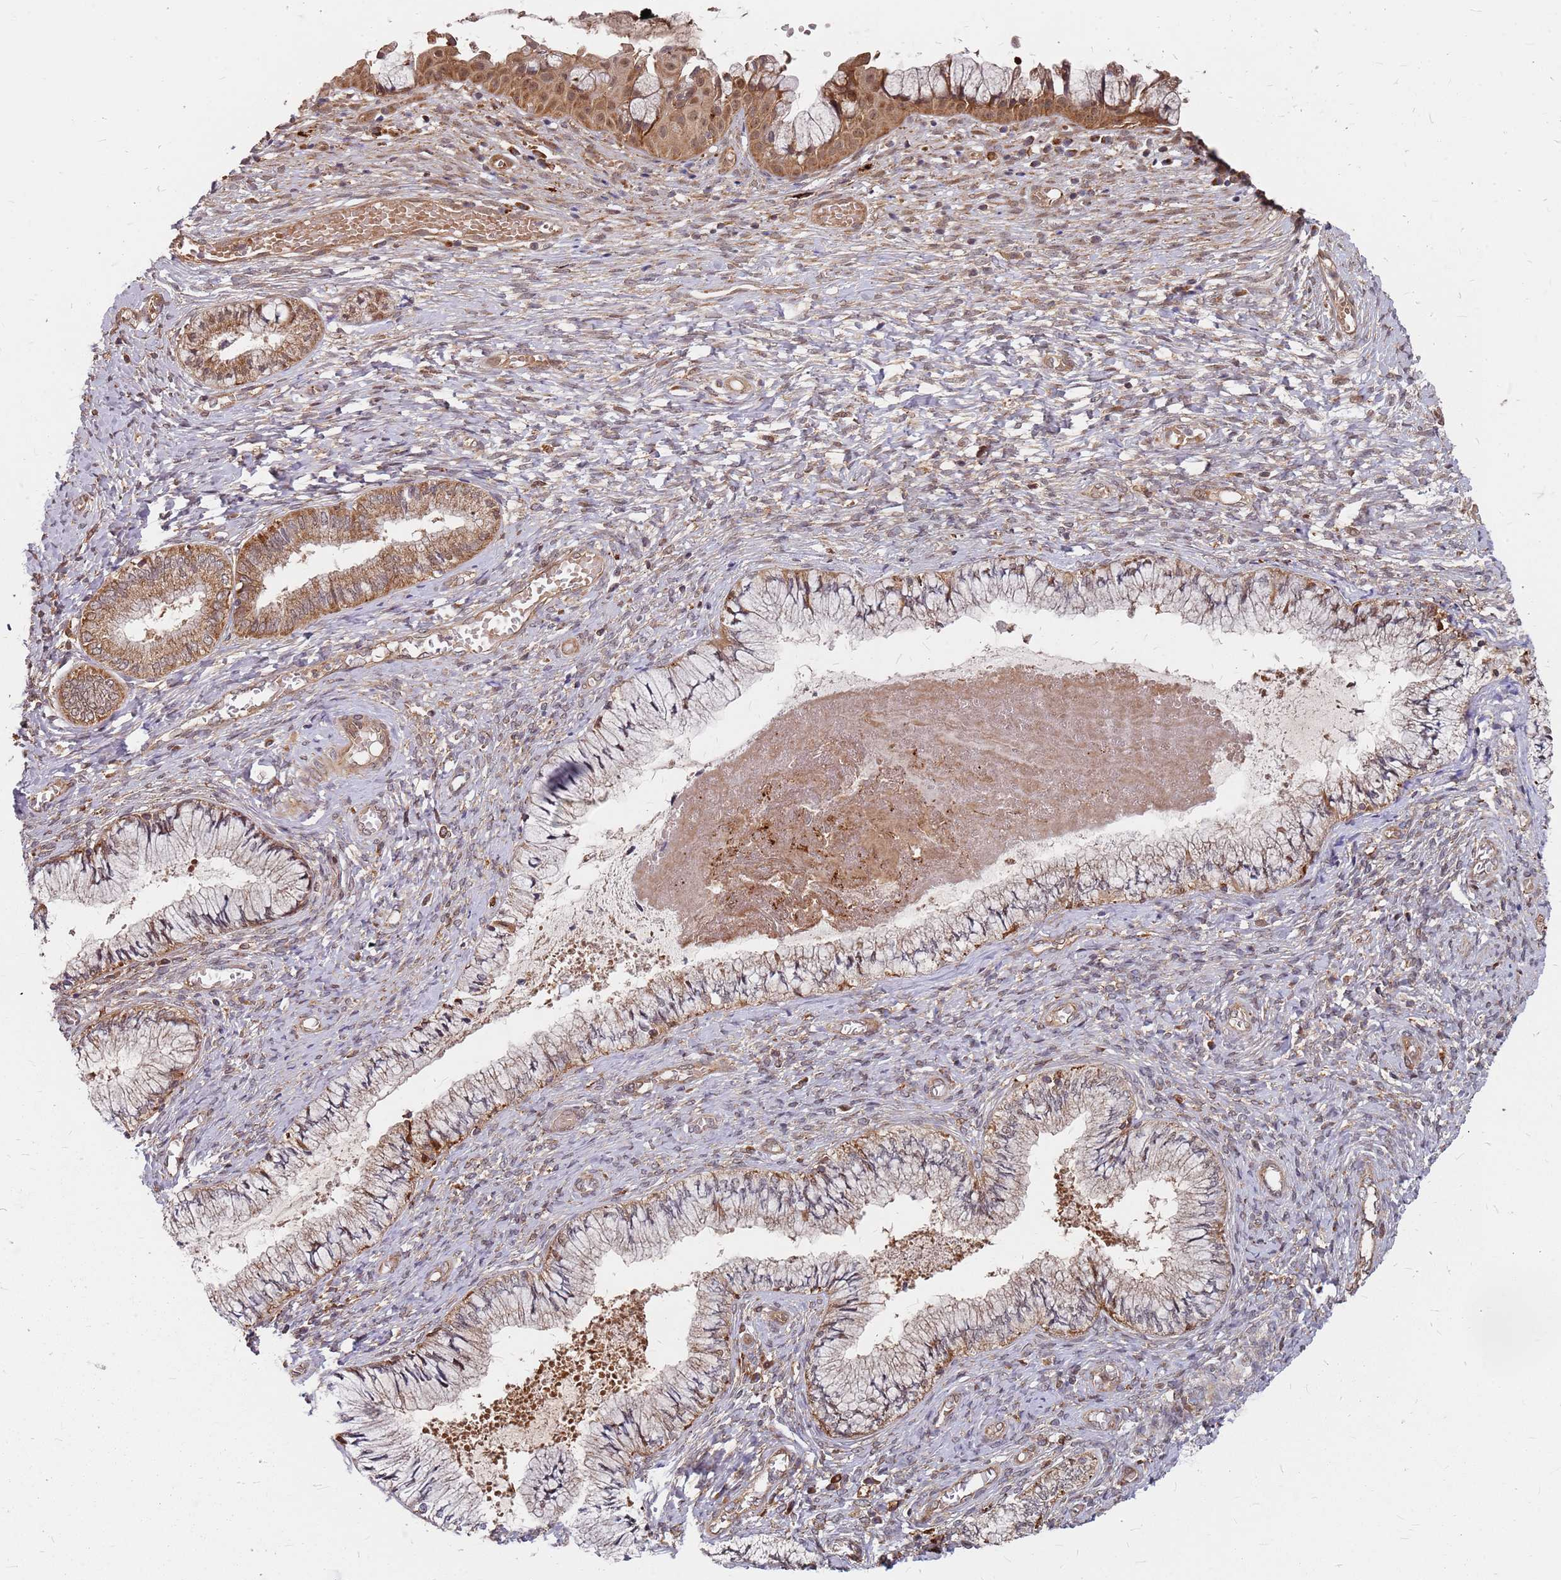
{"staining": {"intensity": "moderate", "quantity": "25%-75%", "location": "cytoplasmic/membranous"}, "tissue": "cervix", "cell_type": "Glandular cells", "image_type": "normal", "snomed": [{"axis": "morphology", "description": "Normal tissue, NOS"}, {"axis": "topography", "description": "Cervix"}], "caption": "This photomicrograph exhibits IHC staining of benign cervix, with medium moderate cytoplasmic/membranous positivity in approximately 25%-75% of glandular cells.", "gene": "TRABD", "patient": {"sex": "female", "age": 42}}